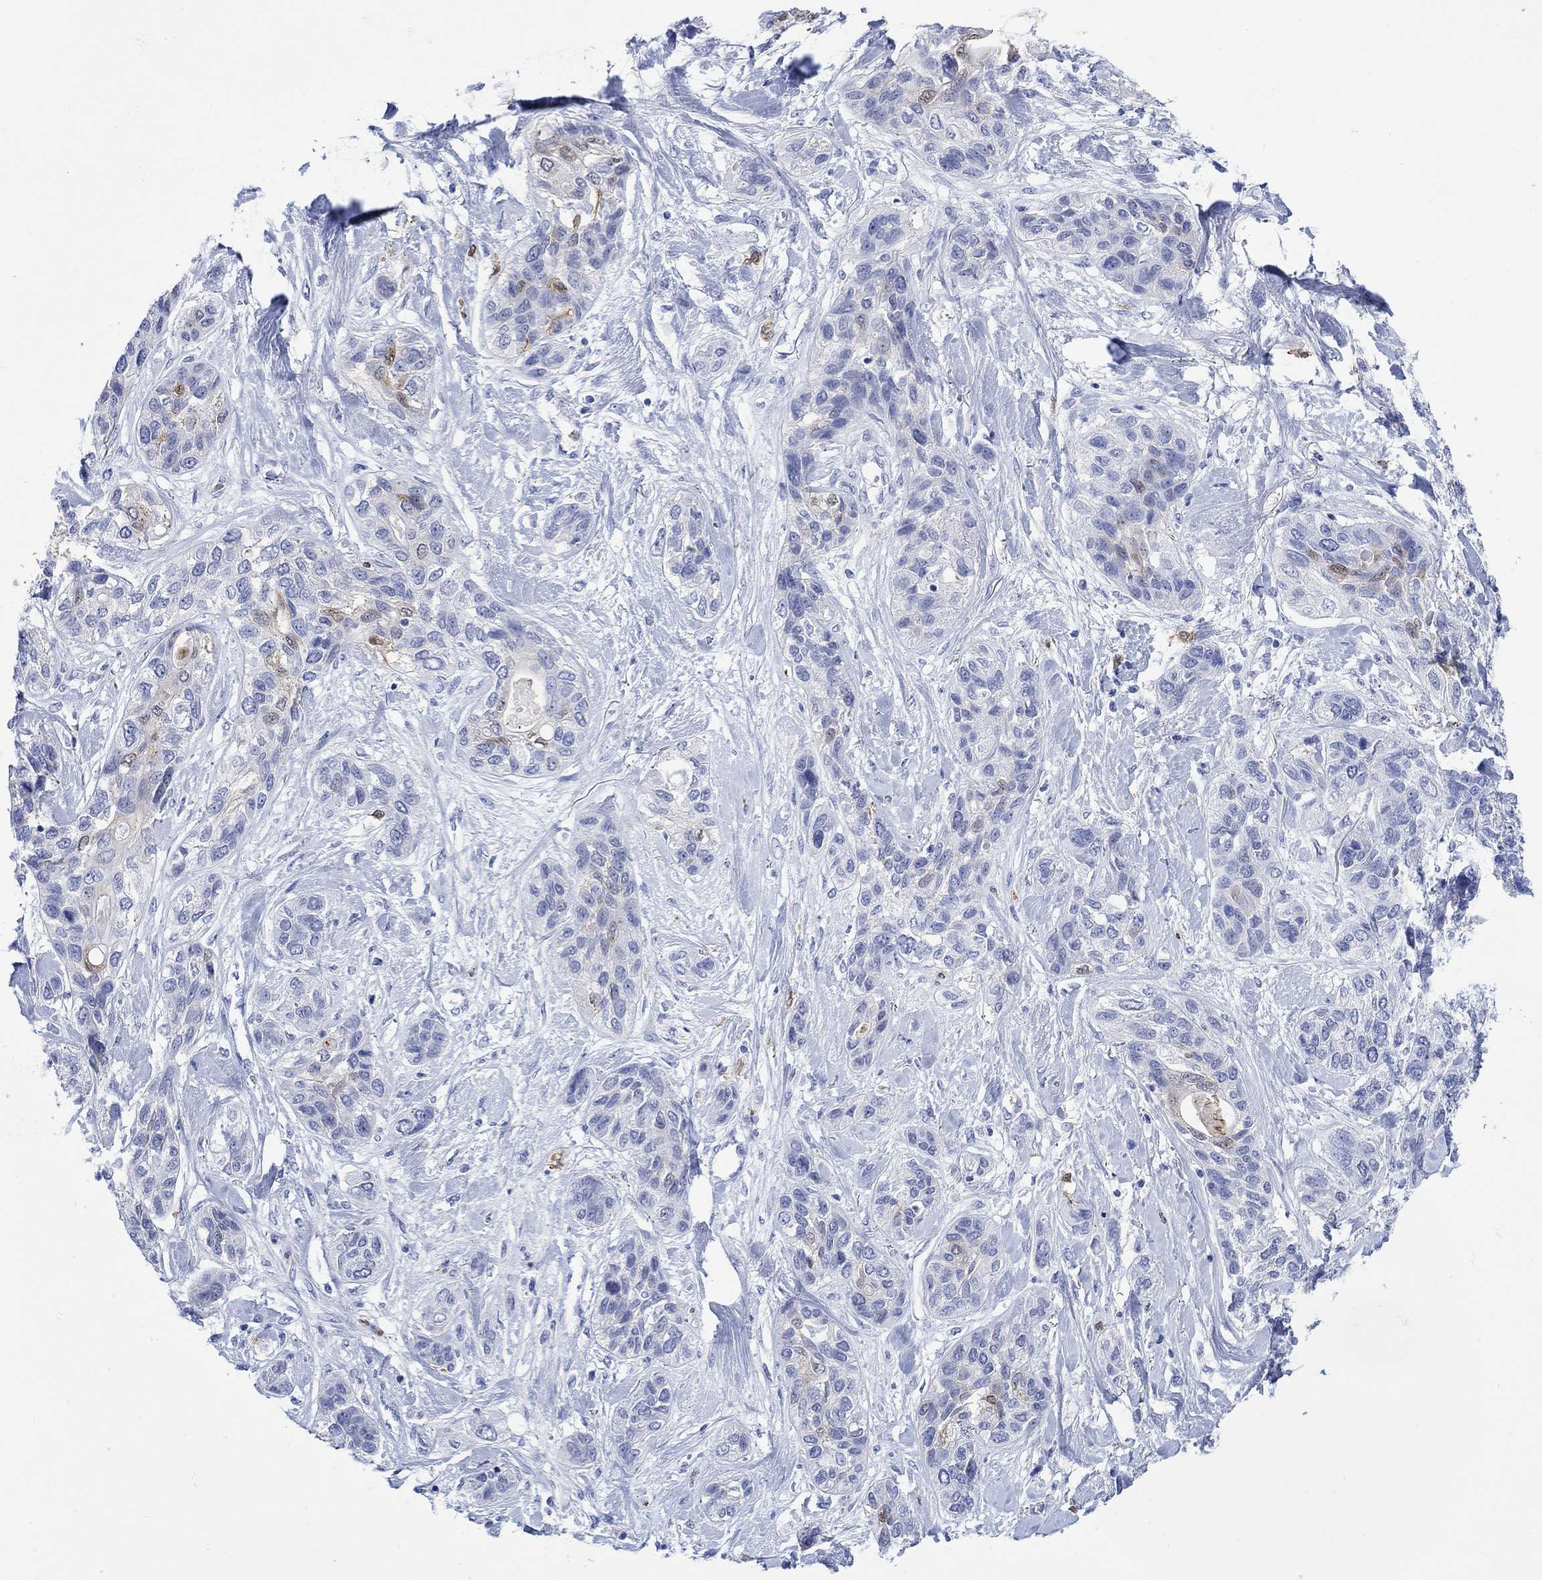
{"staining": {"intensity": "weak", "quantity": "<25%", "location": "cytoplasmic/membranous"}, "tissue": "lung cancer", "cell_type": "Tumor cells", "image_type": "cancer", "snomed": [{"axis": "morphology", "description": "Squamous cell carcinoma, NOS"}, {"axis": "topography", "description": "Lung"}], "caption": "Protein analysis of squamous cell carcinoma (lung) demonstrates no significant expression in tumor cells. (DAB (3,3'-diaminobenzidine) immunohistochemistry with hematoxylin counter stain).", "gene": "LINGO3", "patient": {"sex": "female", "age": 70}}